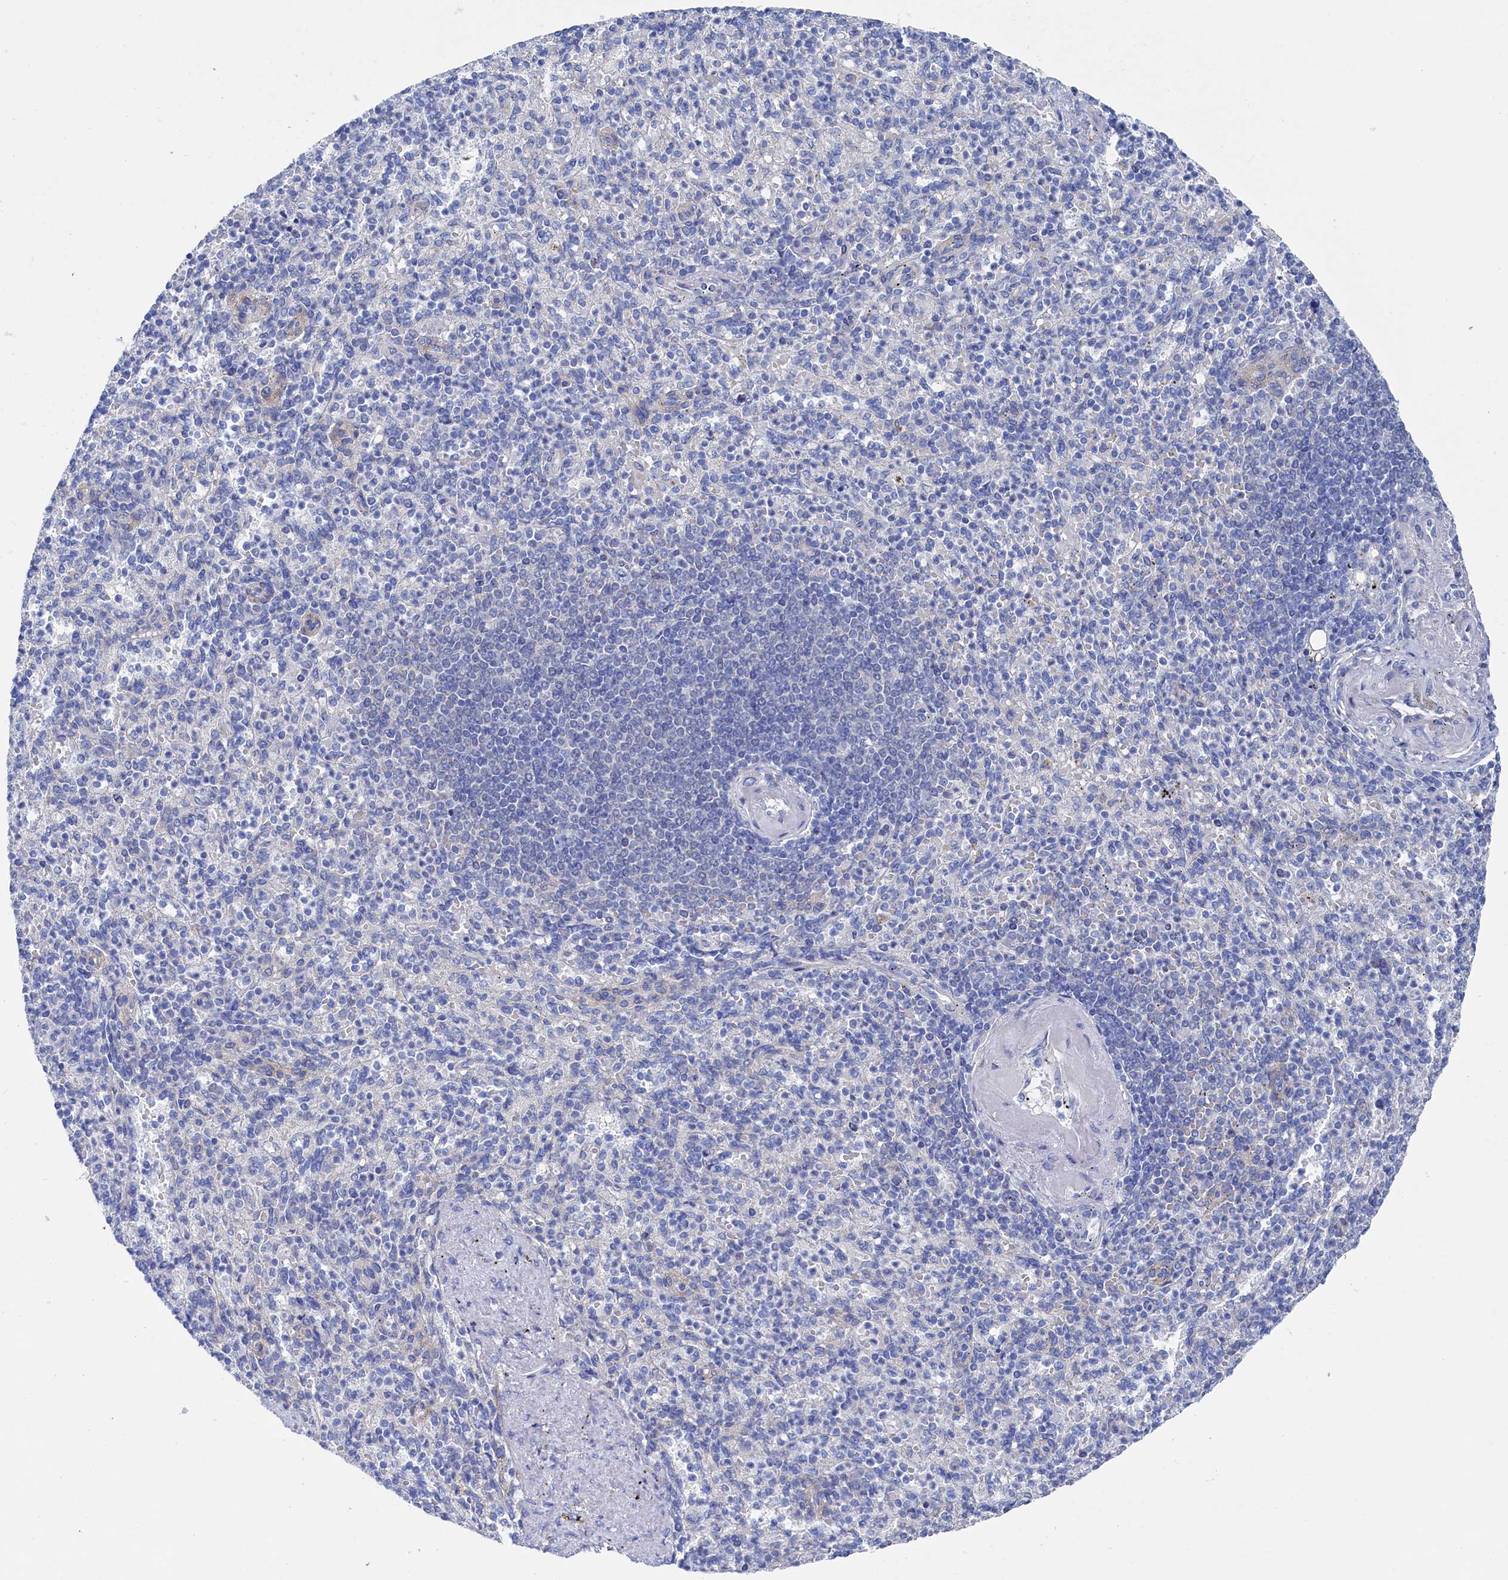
{"staining": {"intensity": "negative", "quantity": "none", "location": "none"}, "tissue": "spleen", "cell_type": "Cells in red pulp", "image_type": "normal", "snomed": [{"axis": "morphology", "description": "Normal tissue, NOS"}, {"axis": "topography", "description": "Spleen"}], "caption": "Immunohistochemical staining of unremarkable human spleen shows no significant staining in cells in red pulp.", "gene": "TMOD2", "patient": {"sex": "female", "age": 74}}